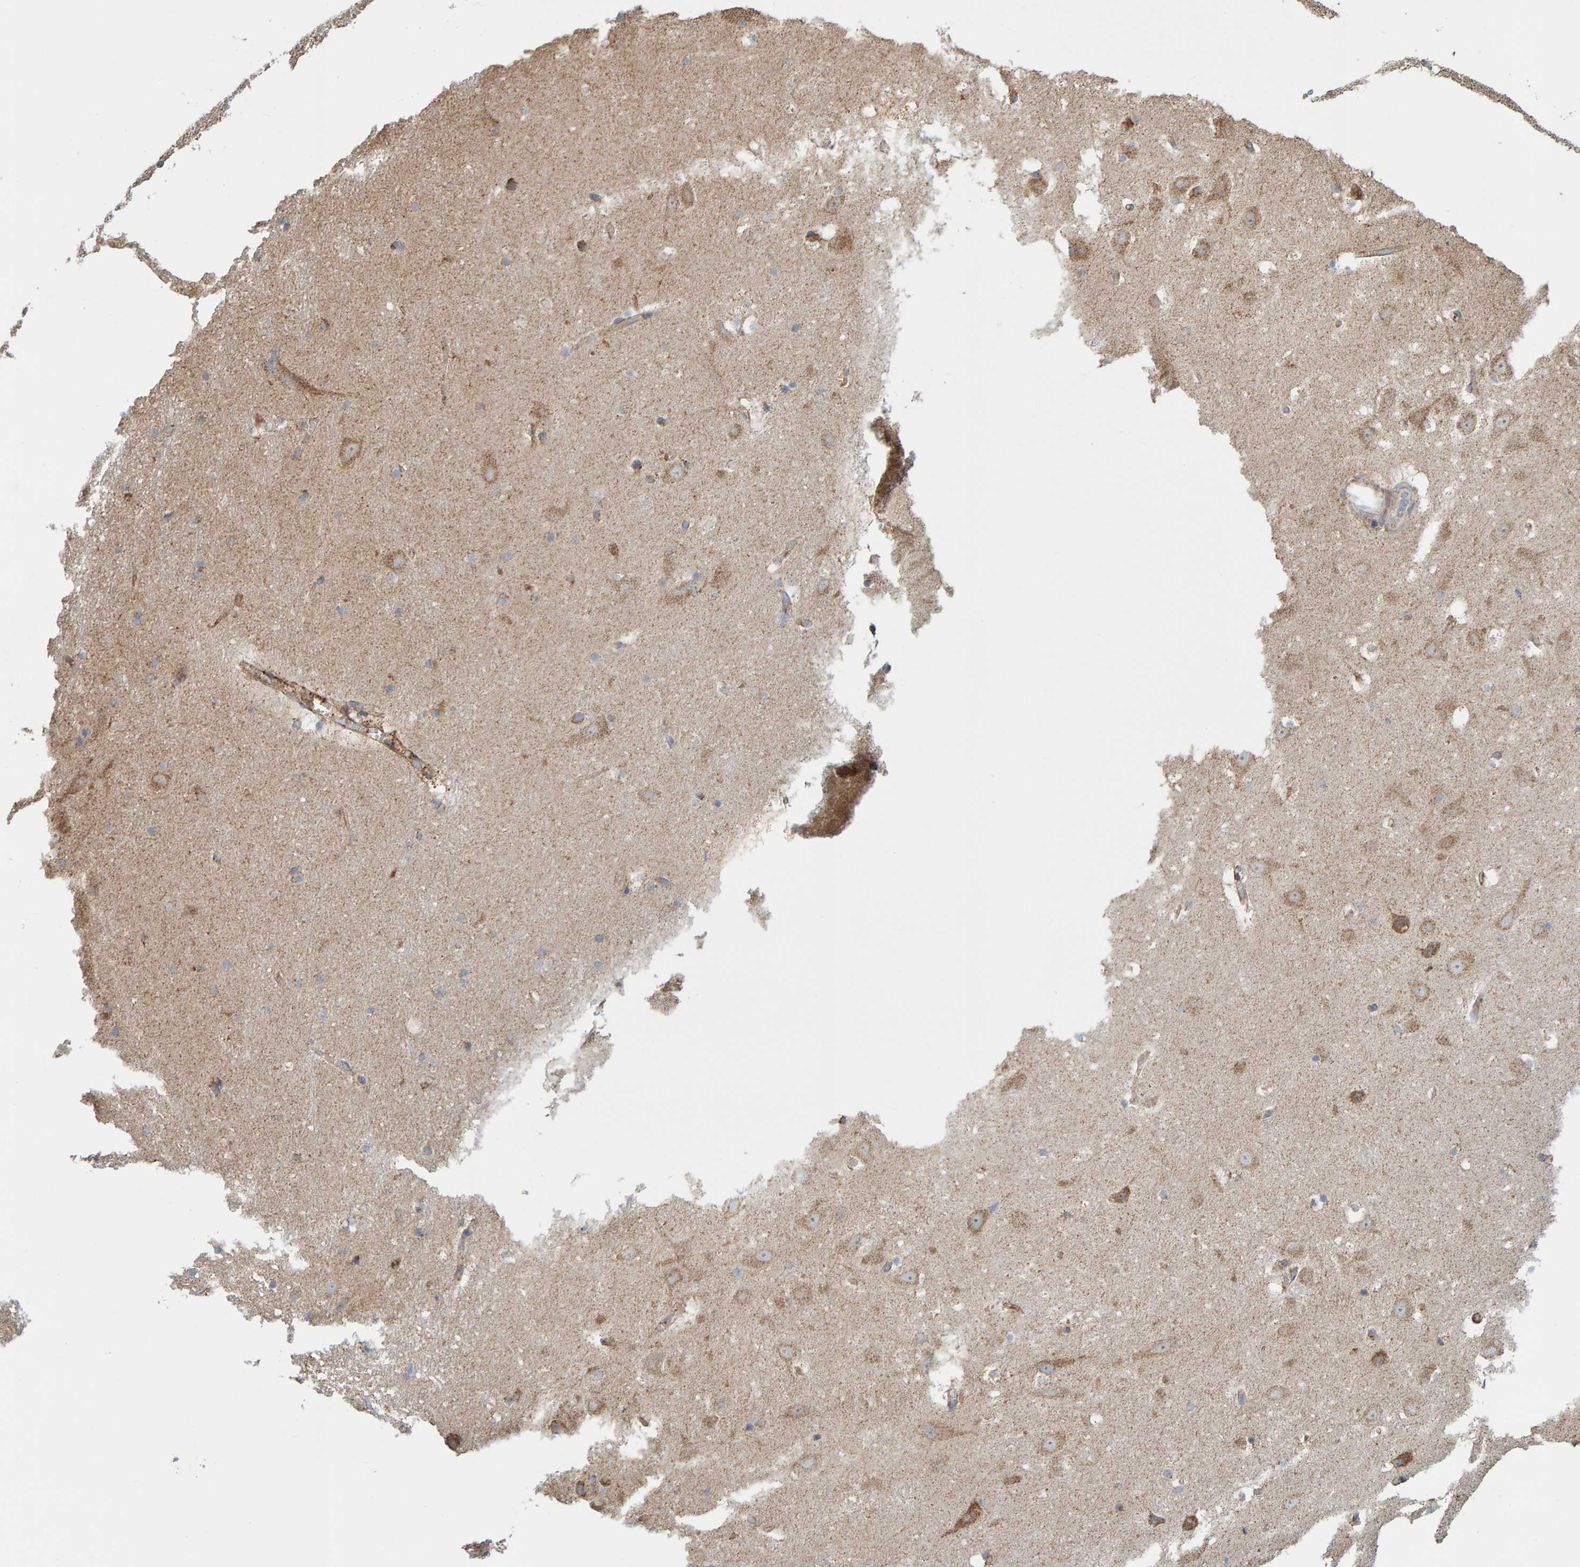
{"staining": {"intensity": "weak", "quantity": "25%-75%", "location": "cytoplasmic/membranous"}, "tissue": "hippocampus", "cell_type": "Glial cells", "image_type": "normal", "snomed": [{"axis": "morphology", "description": "Normal tissue, NOS"}, {"axis": "topography", "description": "Hippocampus"}], "caption": "Hippocampus stained with a brown dye shows weak cytoplasmic/membranous positive positivity in approximately 25%-75% of glial cells.", "gene": "MRPL45", "patient": {"sex": "male", "age": 45}}